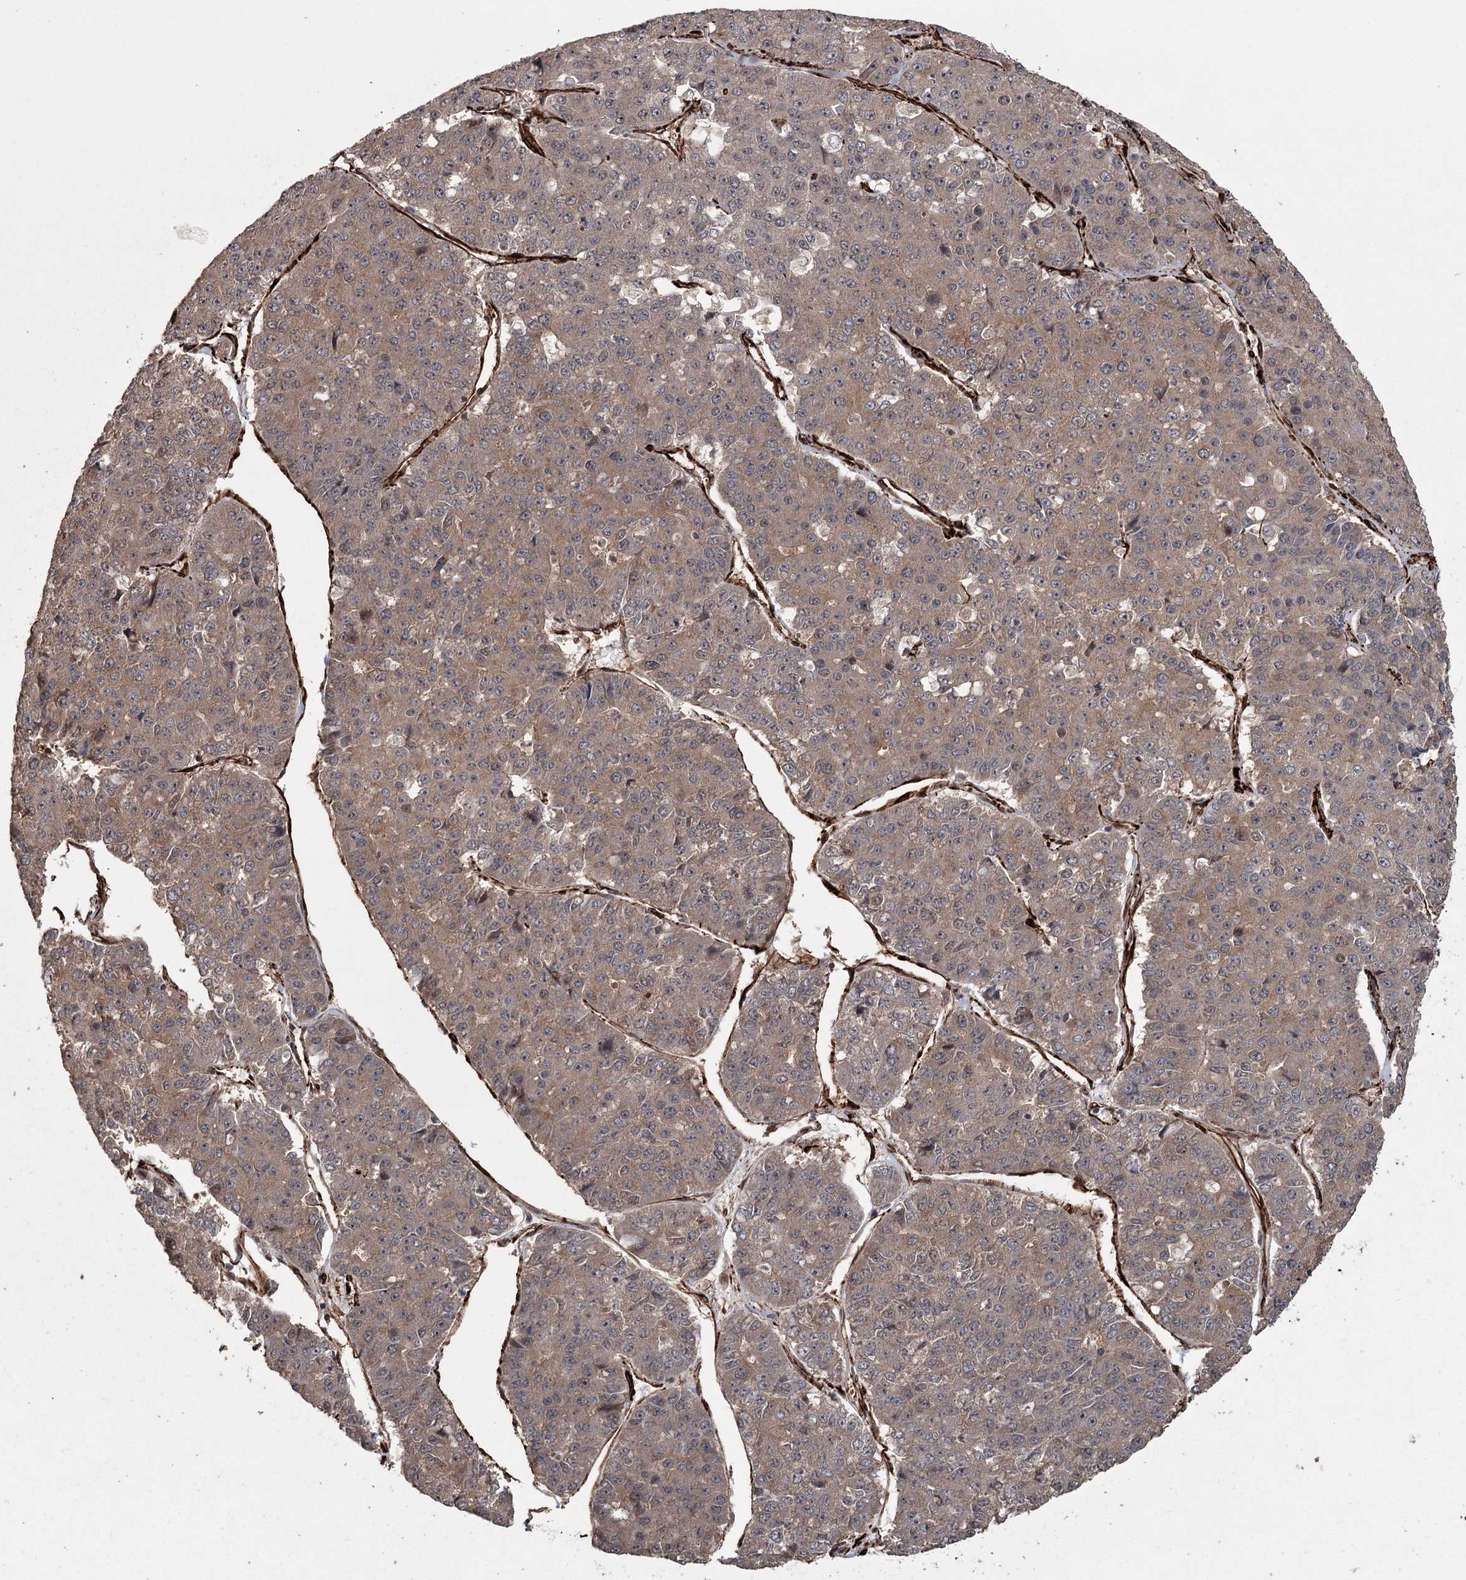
{"staining": {"intensity": "weak", "quantity": ">75%", "location": "cytoplasmic/membranous"}, "tissue": "pancreatic cancer", "cell_type": "Tumor cells", "image_type": "cancer", "snomed": [{"axis": "morphology", "description": "Adenocarcinoma, NOS"}, {"axis": "topography", "description": "Pancreas"}], "caption": "Weak cytoplasmic/membranous staining is appreciated in approximately >75% of tumor cells in pancreatic adenocarcinoma.", "gene": "RPAP3", "patient": {"sex": "male", "age": 50}}